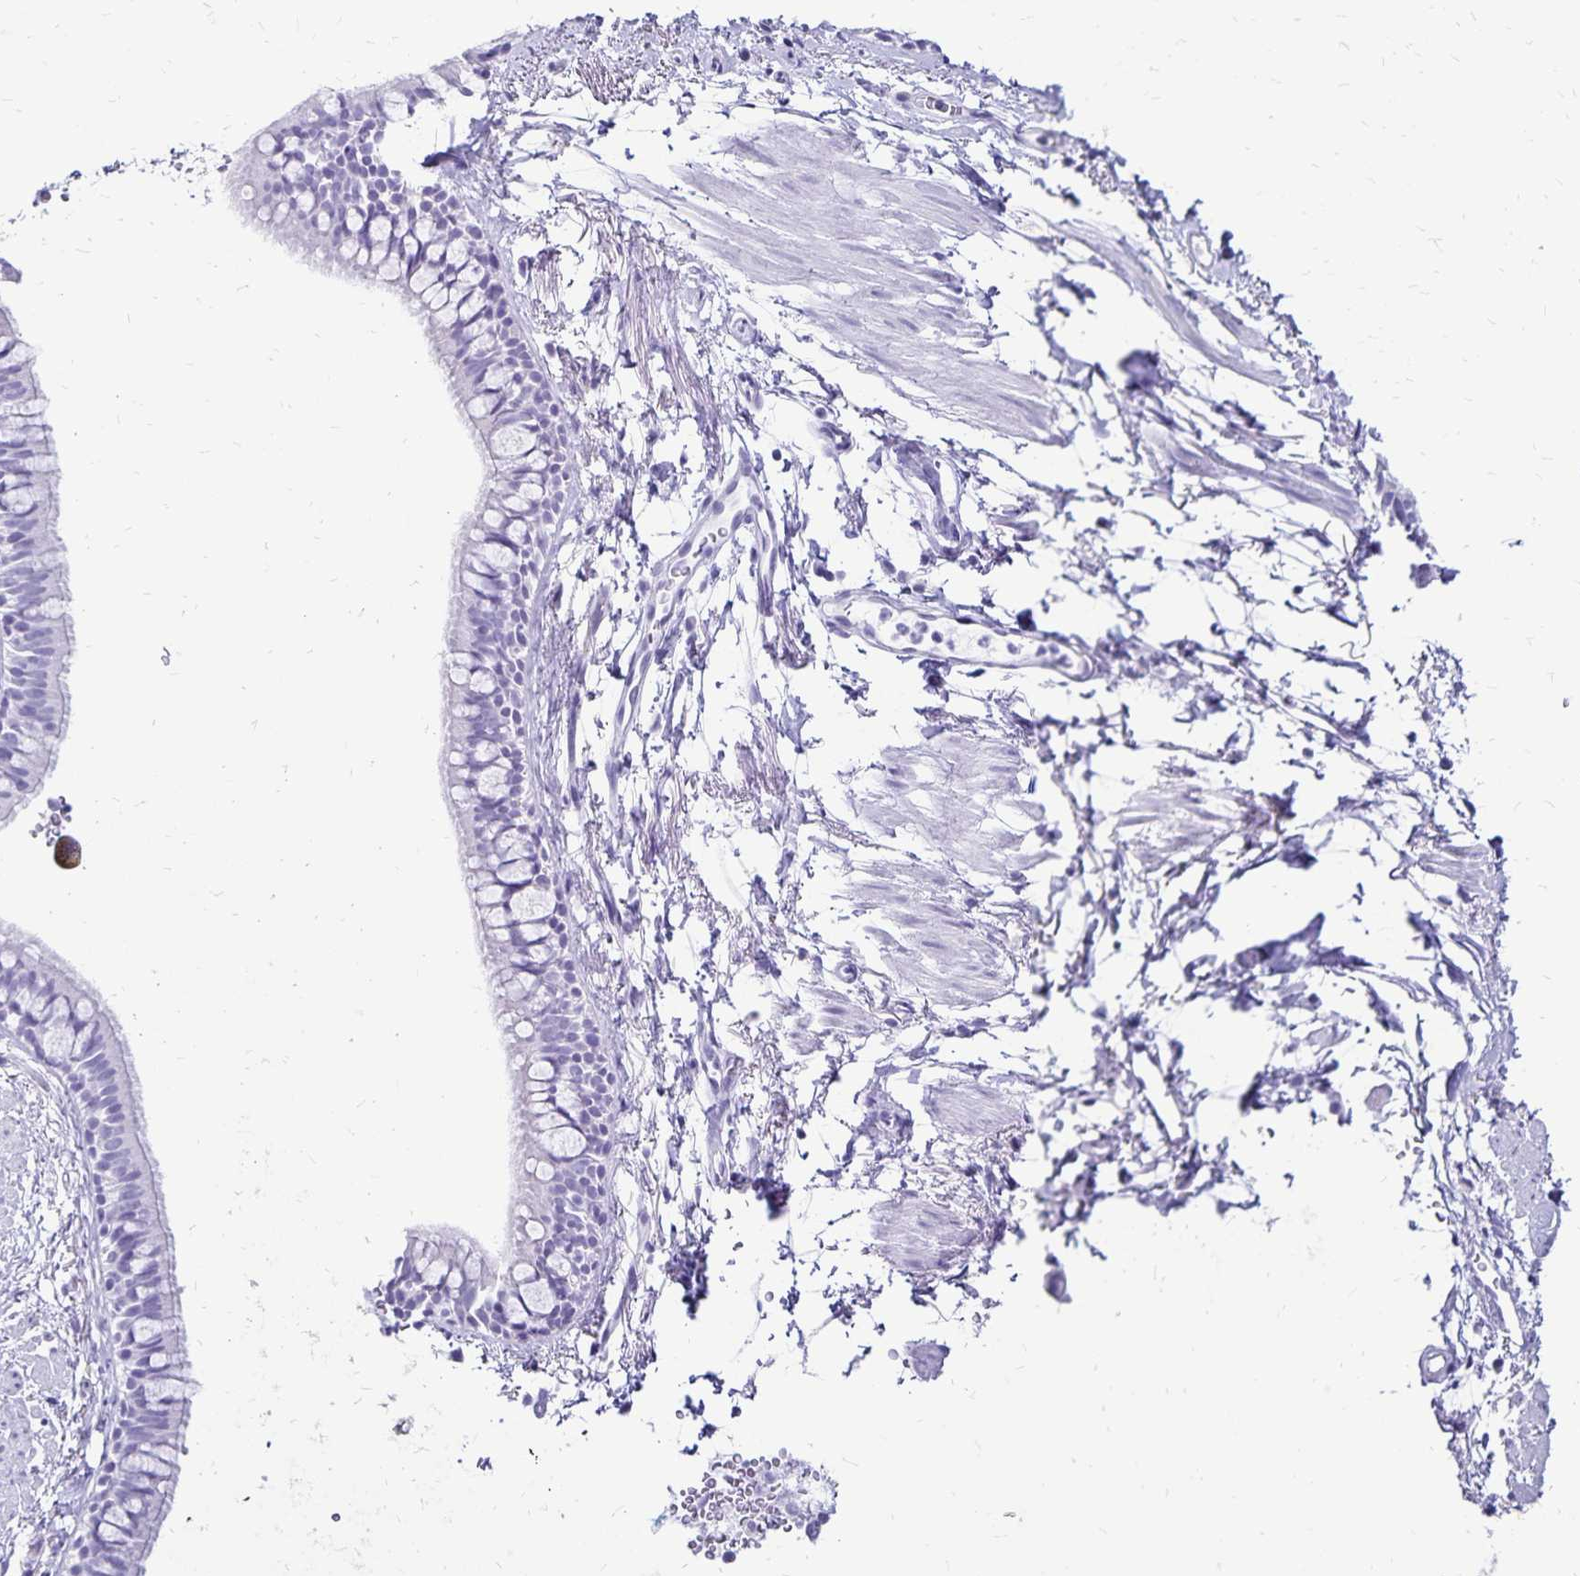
{"staining": {"intensity": "negative", "quantity": "none", "location": "none"}, "tissue": "bronchus", "cell_type": "Respiratory epithelial cells", "image_type": "normal", "snomed": [{"axis": "morphology", "description": "Normal tissue, NOS"}, {"axis": "topography", "description": "Lymph node"}, {"axis": "topography", "description": "Cartilage tissue"}, {"axis": "topography", "description": "Bronchus"}], "caption": "Bronchus stained for a protein using immunohistochemistry shows no positivity respiratory epithelial cells.", "gene": "LIN28B", "patient": {"sex": "female", "age": 70}}